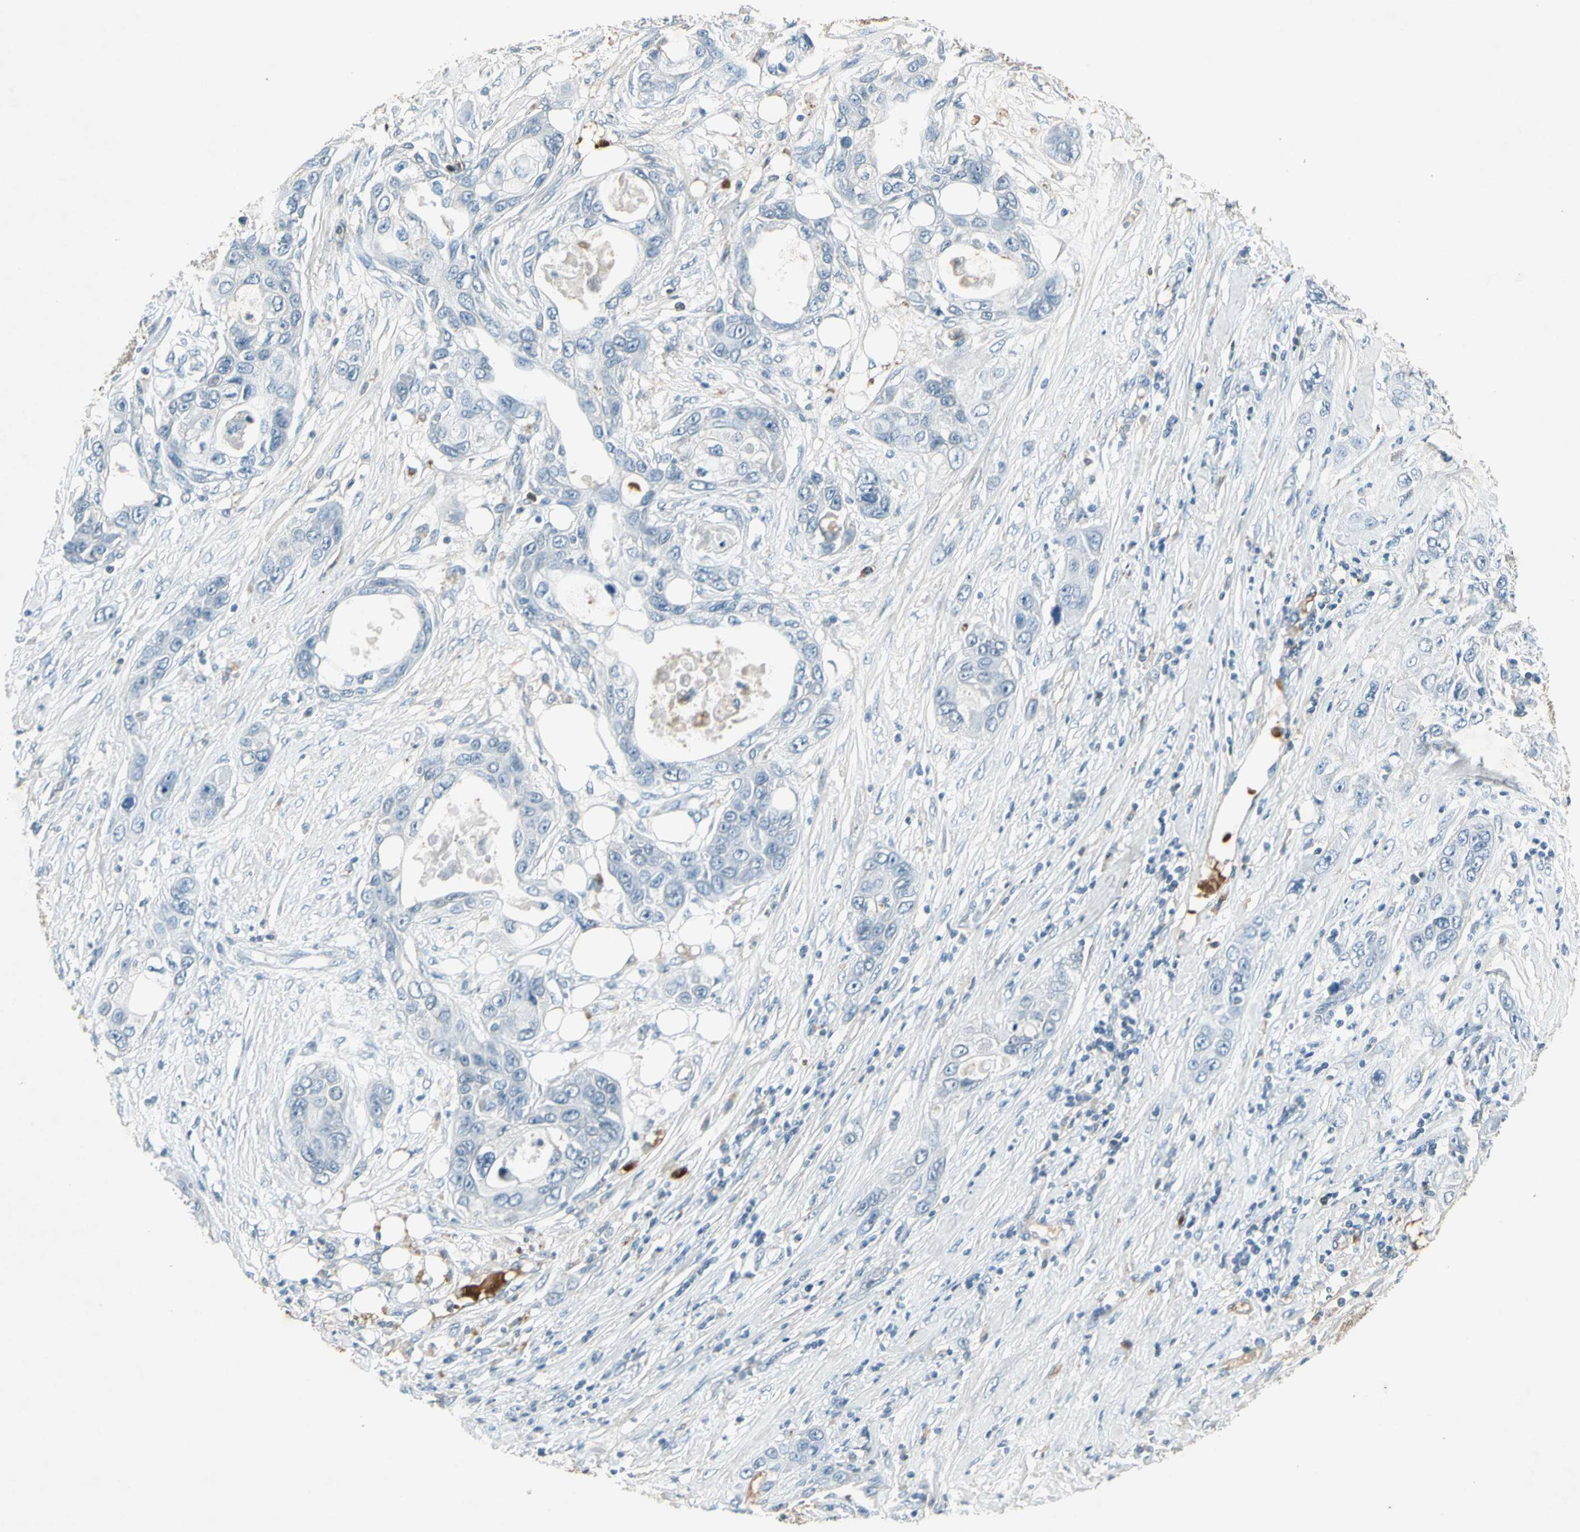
{"staining": {"intensity": "negative", "quantity": "none", "location": "none"}, "tissue": "pancreatic cancer", "cell_type": "Tumor cells", "image_type": "cancer", "snomed": [{"axis": "morphology", "description": "Adenocarcinoma, NOS"}, {"axis": "topography", "description": "Pancreas"}], "caption": "There is no significant staining in tumor cells of pancreatic cancer (adenocarcinoma). (DAB (3,3'-diaminobenzidine) IHC visualized using brightfield microscopy, high magnification).", "gene": "IGHM", "patient": {"sex": "female", "age": 70}}